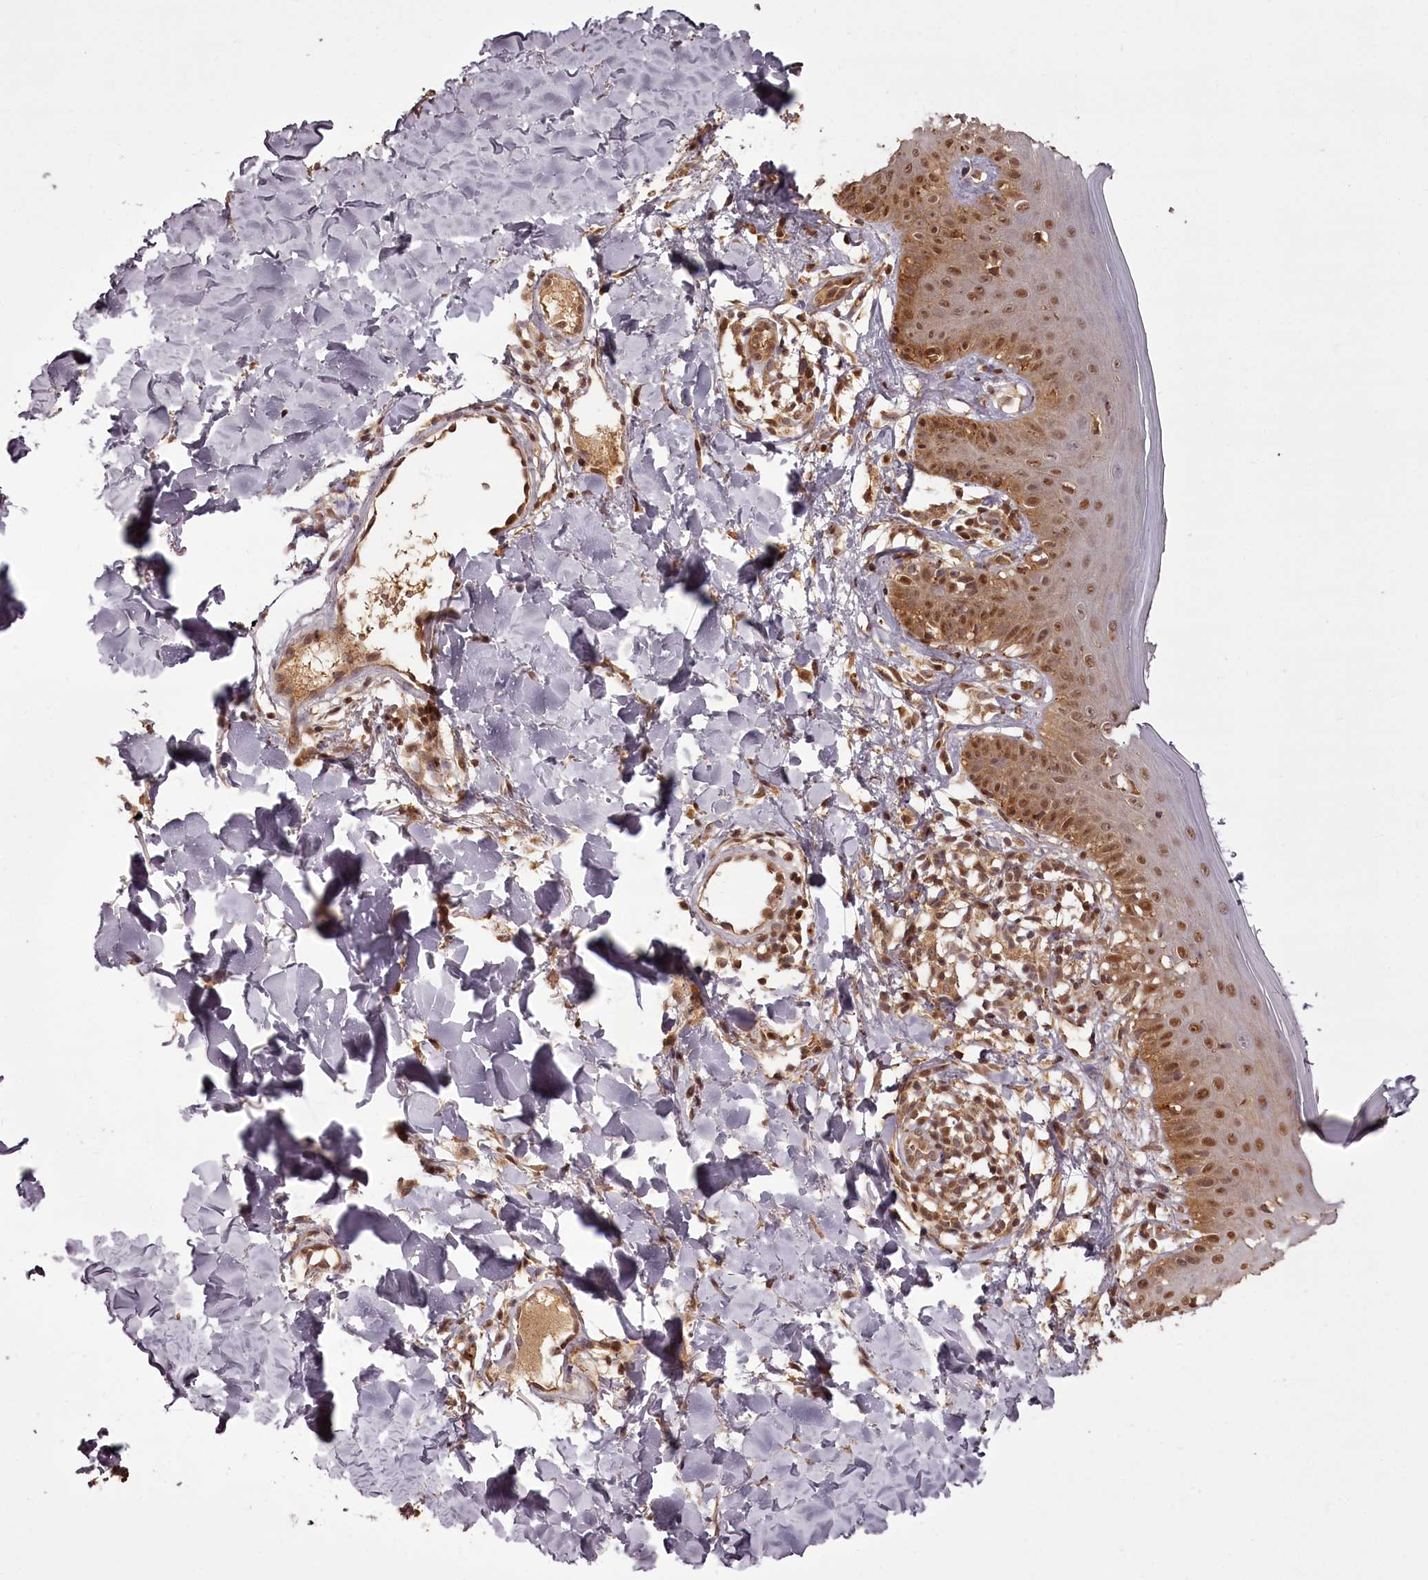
{"staining": {"intensity": "moderate", "quantity": ">75%", "location": "cytoplasmic/membranous,nuclear"}, "tissue": "skin", "cell_type": "Fibroblasts", "image_type": "normal", "snomed": [{"axis": "morphology", "description": "Normal tissue, NOS"}, {"axis": "topography", "description": "Skin"}], "caption": "Skin stained for a protein (brown) exhibits moderate cytoplasmic/membranous,nuclear positive expression in about >75% of fibroblasts.", "gene": "NPRL2", "patient": {"sex": "male", "age": 52}}